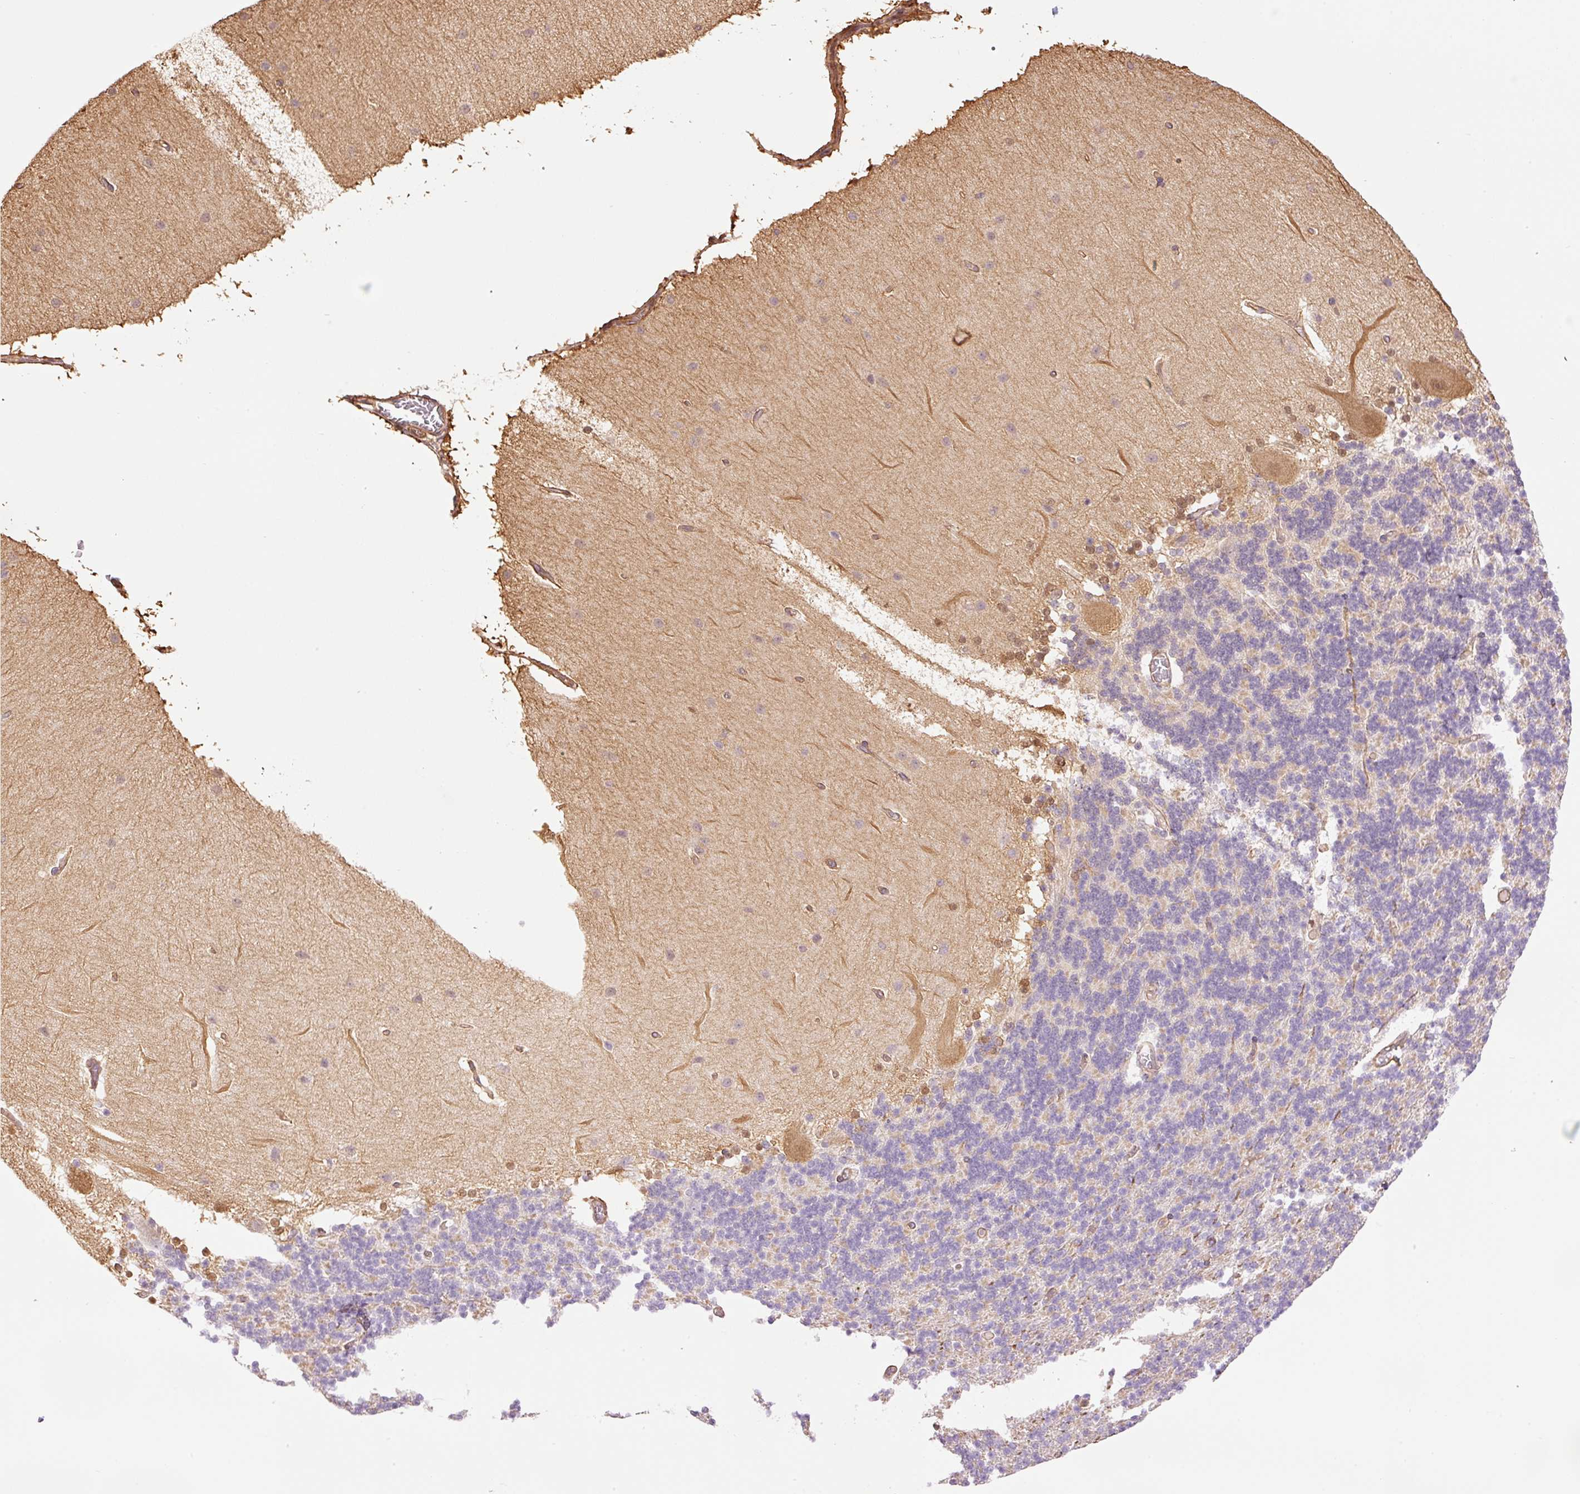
{"staining": {"intensity": "moderate", "quantity": "25%-75%", "location": "cytoplasmic/membranous"}, "tissue": "cerebellum", "cell_type": "Cells in granular layer", "image_type": "normal", "snomed": [{"axis": "morphology", "description": "Normal tissue, NOS"}, {"axis": "topography", "description": "Cerebellum"}], "caption": "Cerebellum stained with a brown dye displays moderate cytoplasmic/membranous positive positivity in approximately 25%-75% of cells in granular layer.", "gene": "PPP1R1B", "patient": {"sex": "female", "age": 54}}